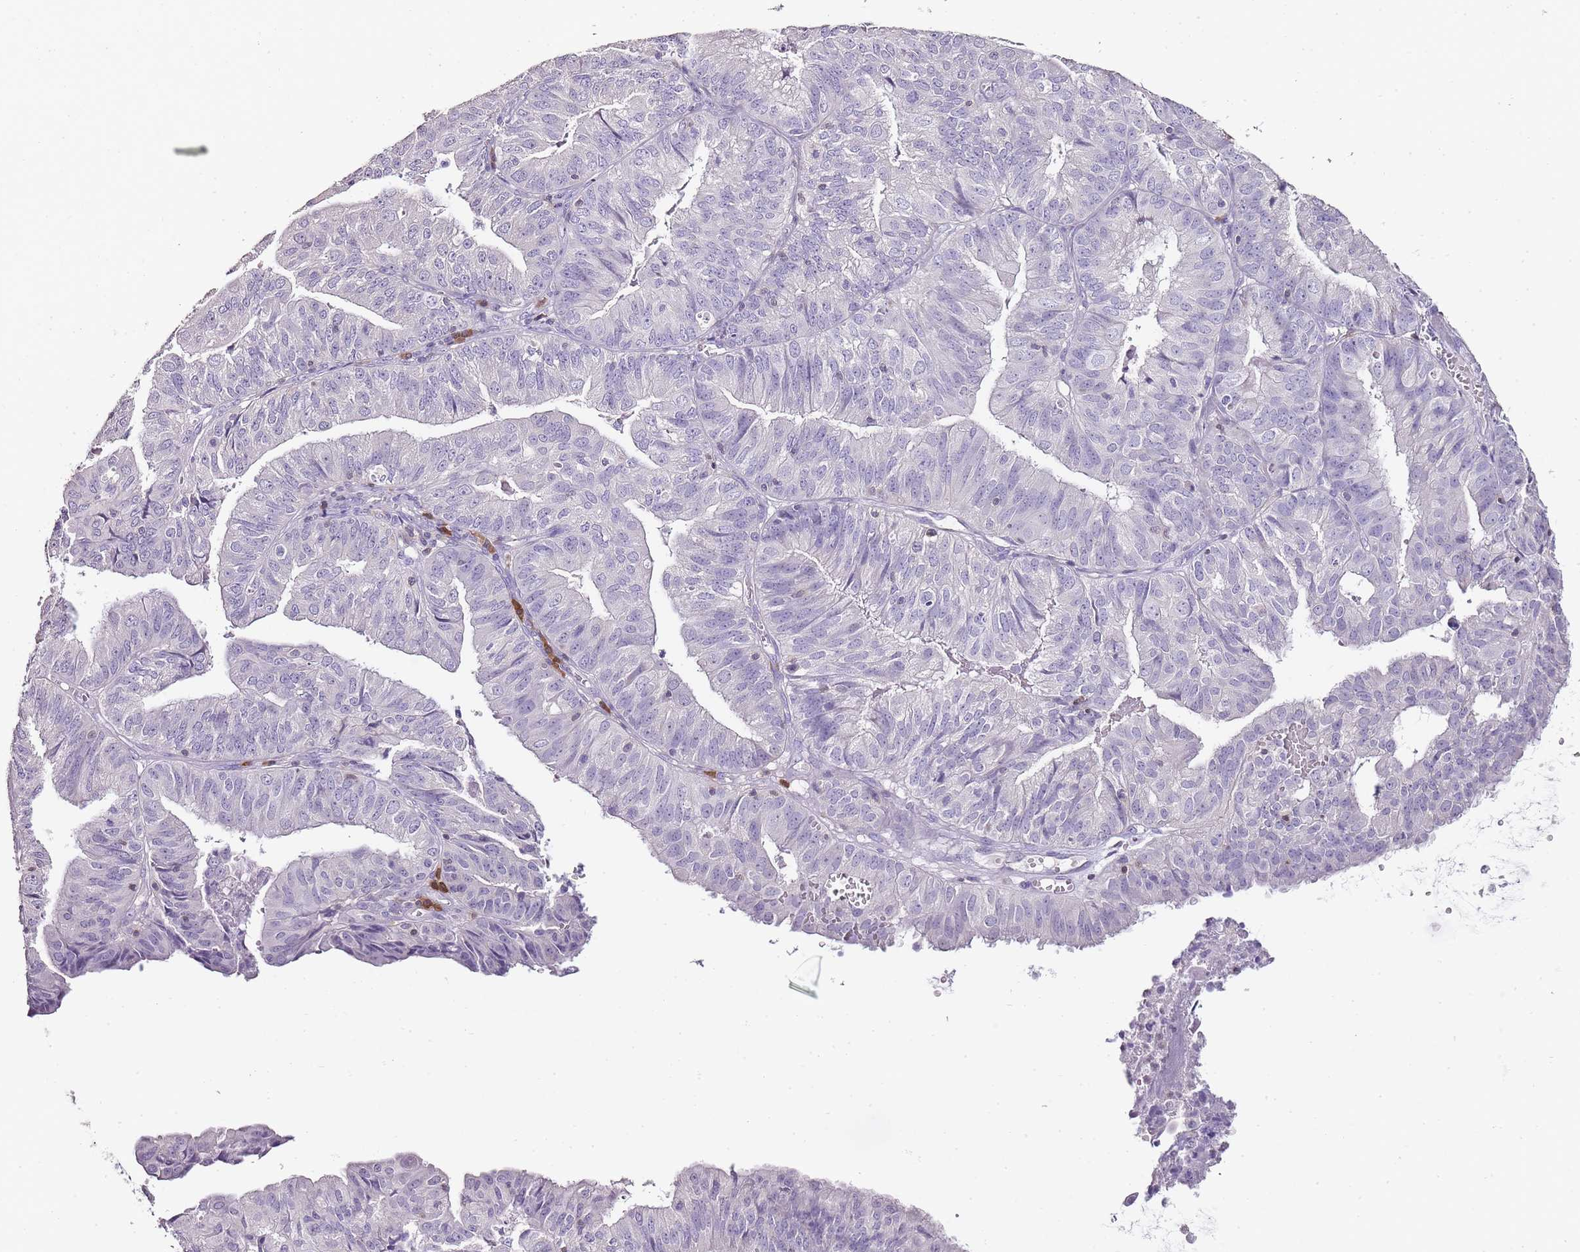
{"staining": {"intensity": "negative", "quantity": "none", "location": "none"}, "tissue": "endometrial cancer", "cell_type": "Tumor cells", "image_type": "cancer", "snomed": [{"axis": "morphology", "description": "Adenocarcinoma, NOS"}, {"axis": "topography", "description": "Endometrium"}], "caption": "IHC of human endometrial adenocarcinoma displays no staining in tumor cells.", "gene": "ZBP1", "patient": {"sex": "female", "age": 56}}